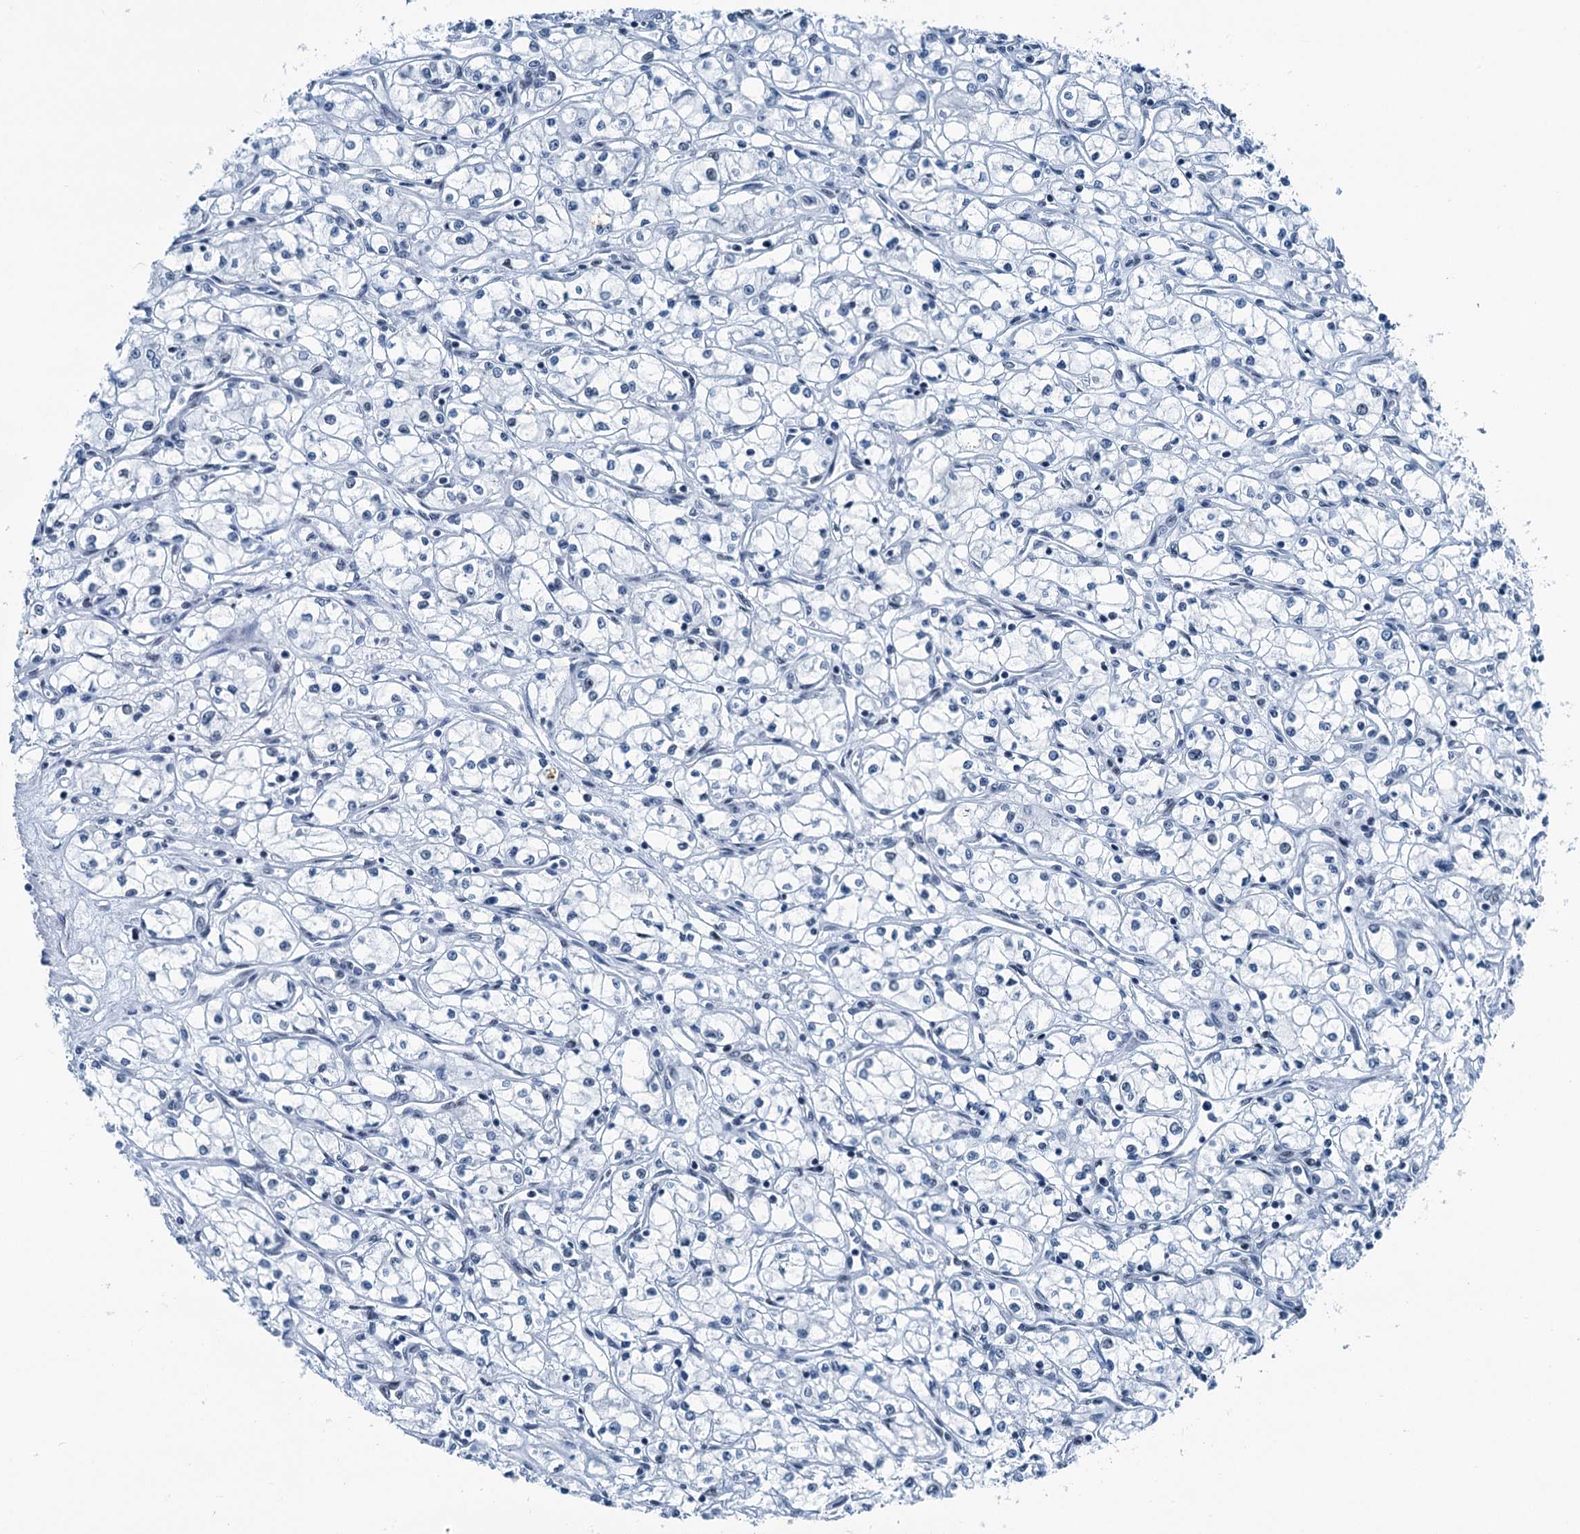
{"staining": {"intensity": "negative", "quantity": "none", "location": "none"}, "tissue": "renal cancer", "cell_type": "Tumor cells", "image_type": "cancer", "snomed": [{"axis": "morphology", "description": "Adenocarcinoma, NOS"}, {"axis": "topography", "description": "Kidney"}], "caption": "IHC of human renal cancer (adenocarcinoma) shows no expression in tumor cells.", "gene": "TRPT1", "patient": {"sex": "male", "age": 59}}